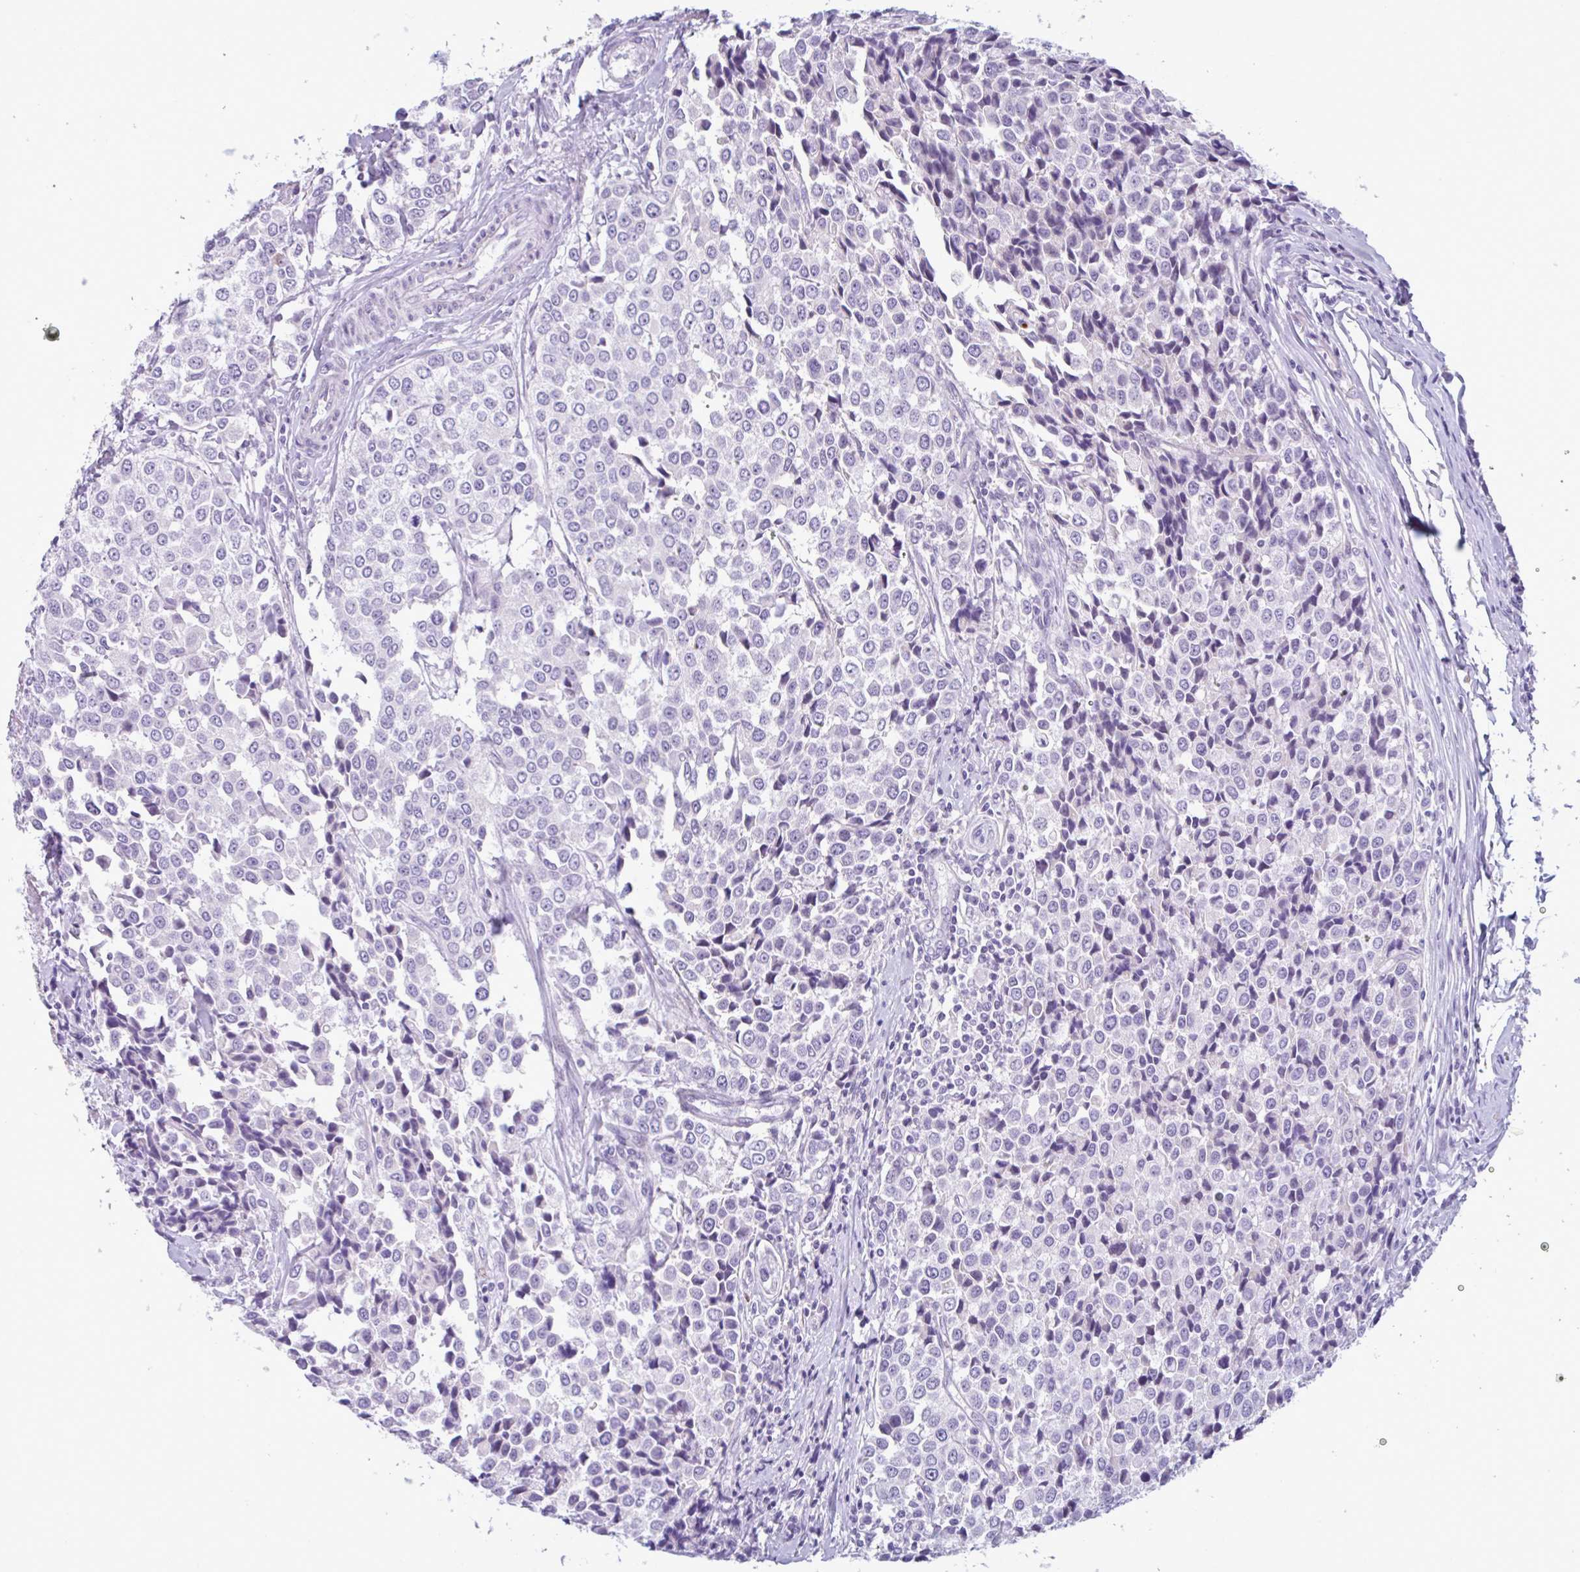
{"staining": {"intensity": "negative", "quantity": "none", "location": "none"}, "tissue": "breast cancer", "cell_type": "Tumor cells", "image_type": "cancer", "snomed": [{"axis": "morphology", "description": "Duct carcinoma"}, {"axis": "topography", "description": "Breast"}], "caption": "The IHC micrograph has no significant positivity in tumor cells of breast cancer tissue.", "gene": "CEP120", "patient": {"sex": "female", "age": 80}}